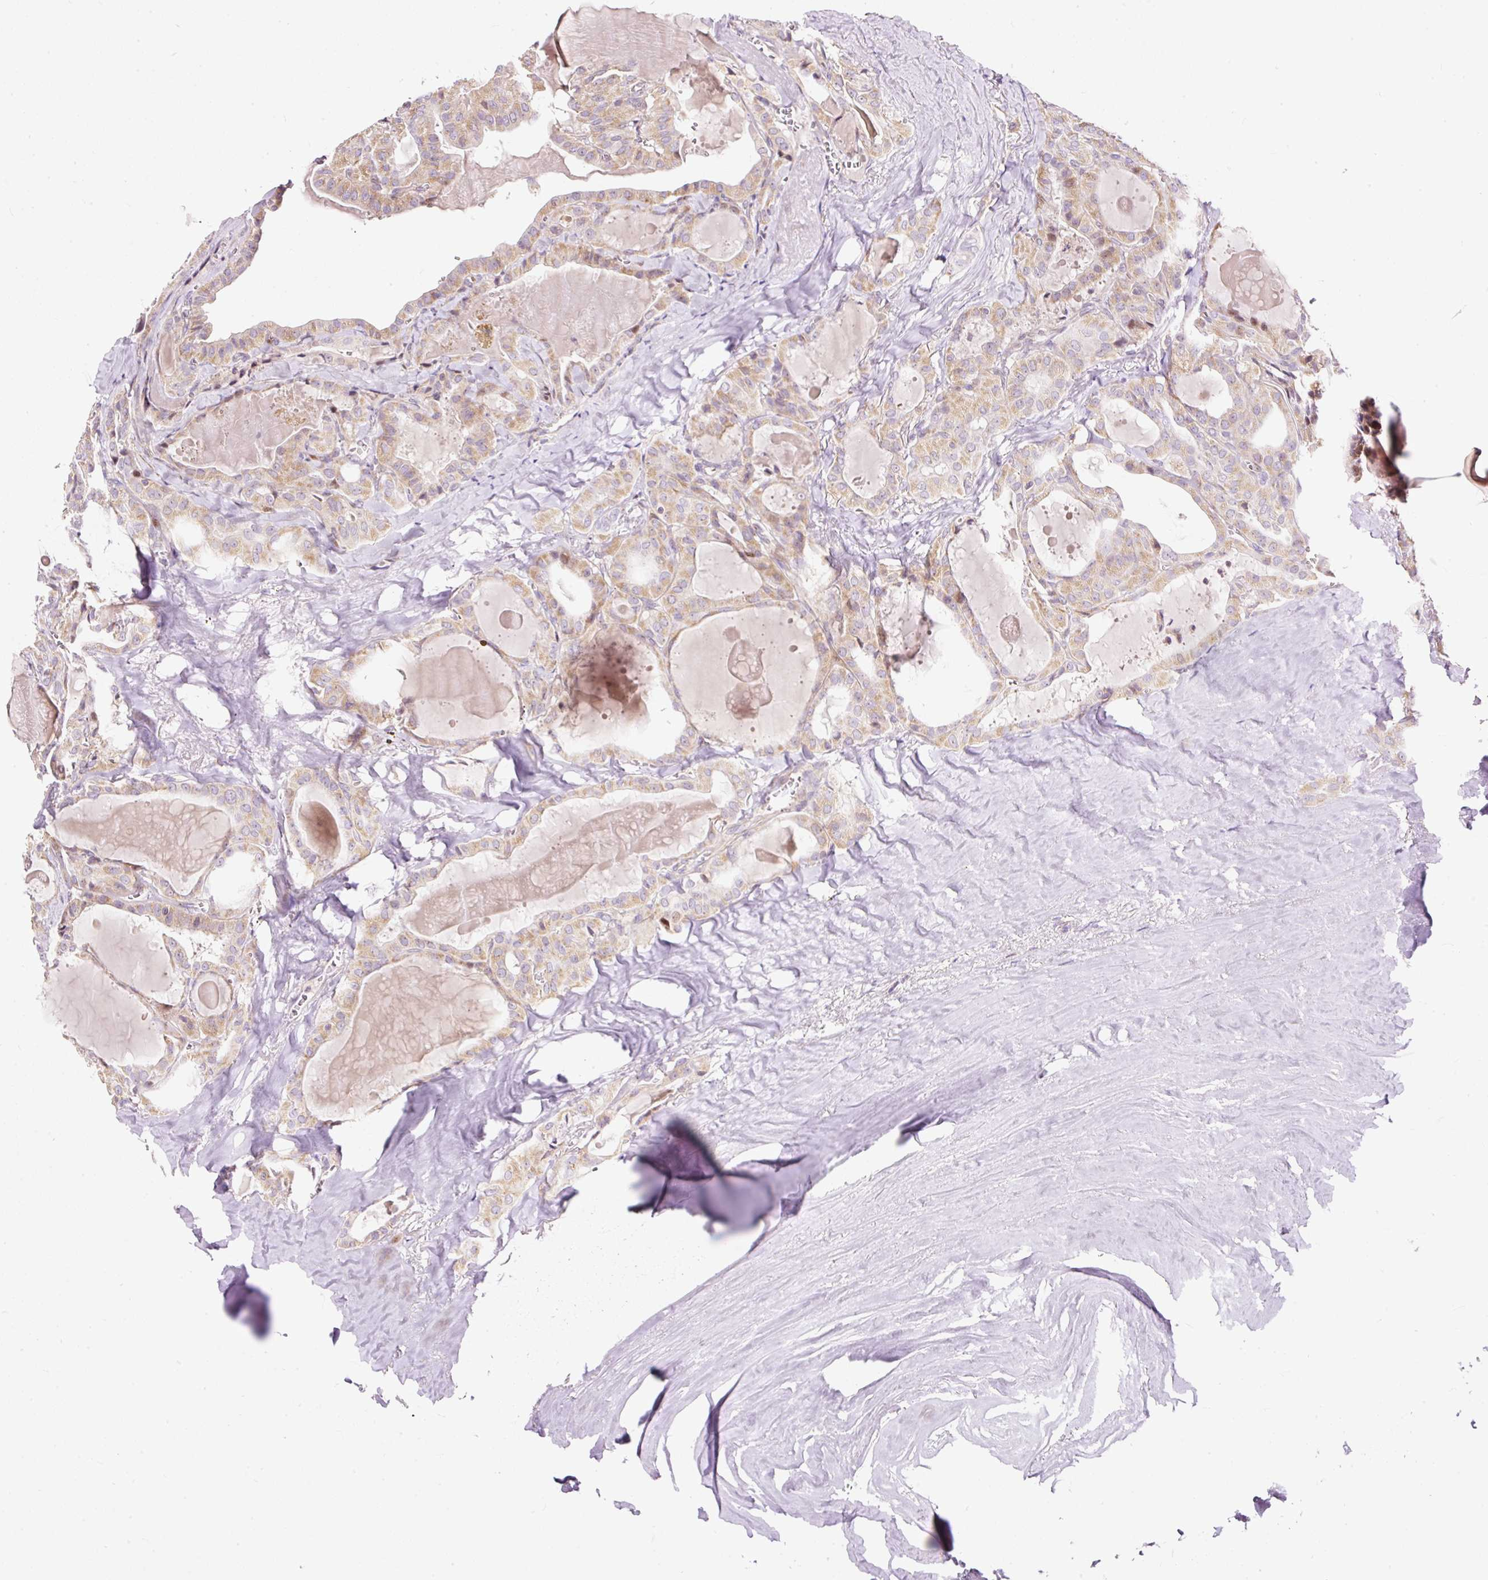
{"staining": {"intensity": "weak", "quantity": ">75%", "location": "cytoplasmic/membranous"}, "tissue": "thyroid cancer", "cell_type": "Tumor cells", "image_type": "cancer", "snomed": [{"axis": "morphology", "description": "Papillary adenocarcinoma, NOS"}, {"axis": "topography", "description": "Thyroid gland"}], "caption": "Immunohistochemistry (IHC) (DAB) staining of papillary adenocarcinoma (thyroid) shows weak cytoplasmic/membranous protein expression in about >75% of tumor cells.", "gene": "BOLA3", "patient": {"sex": "male", "age": 52}}